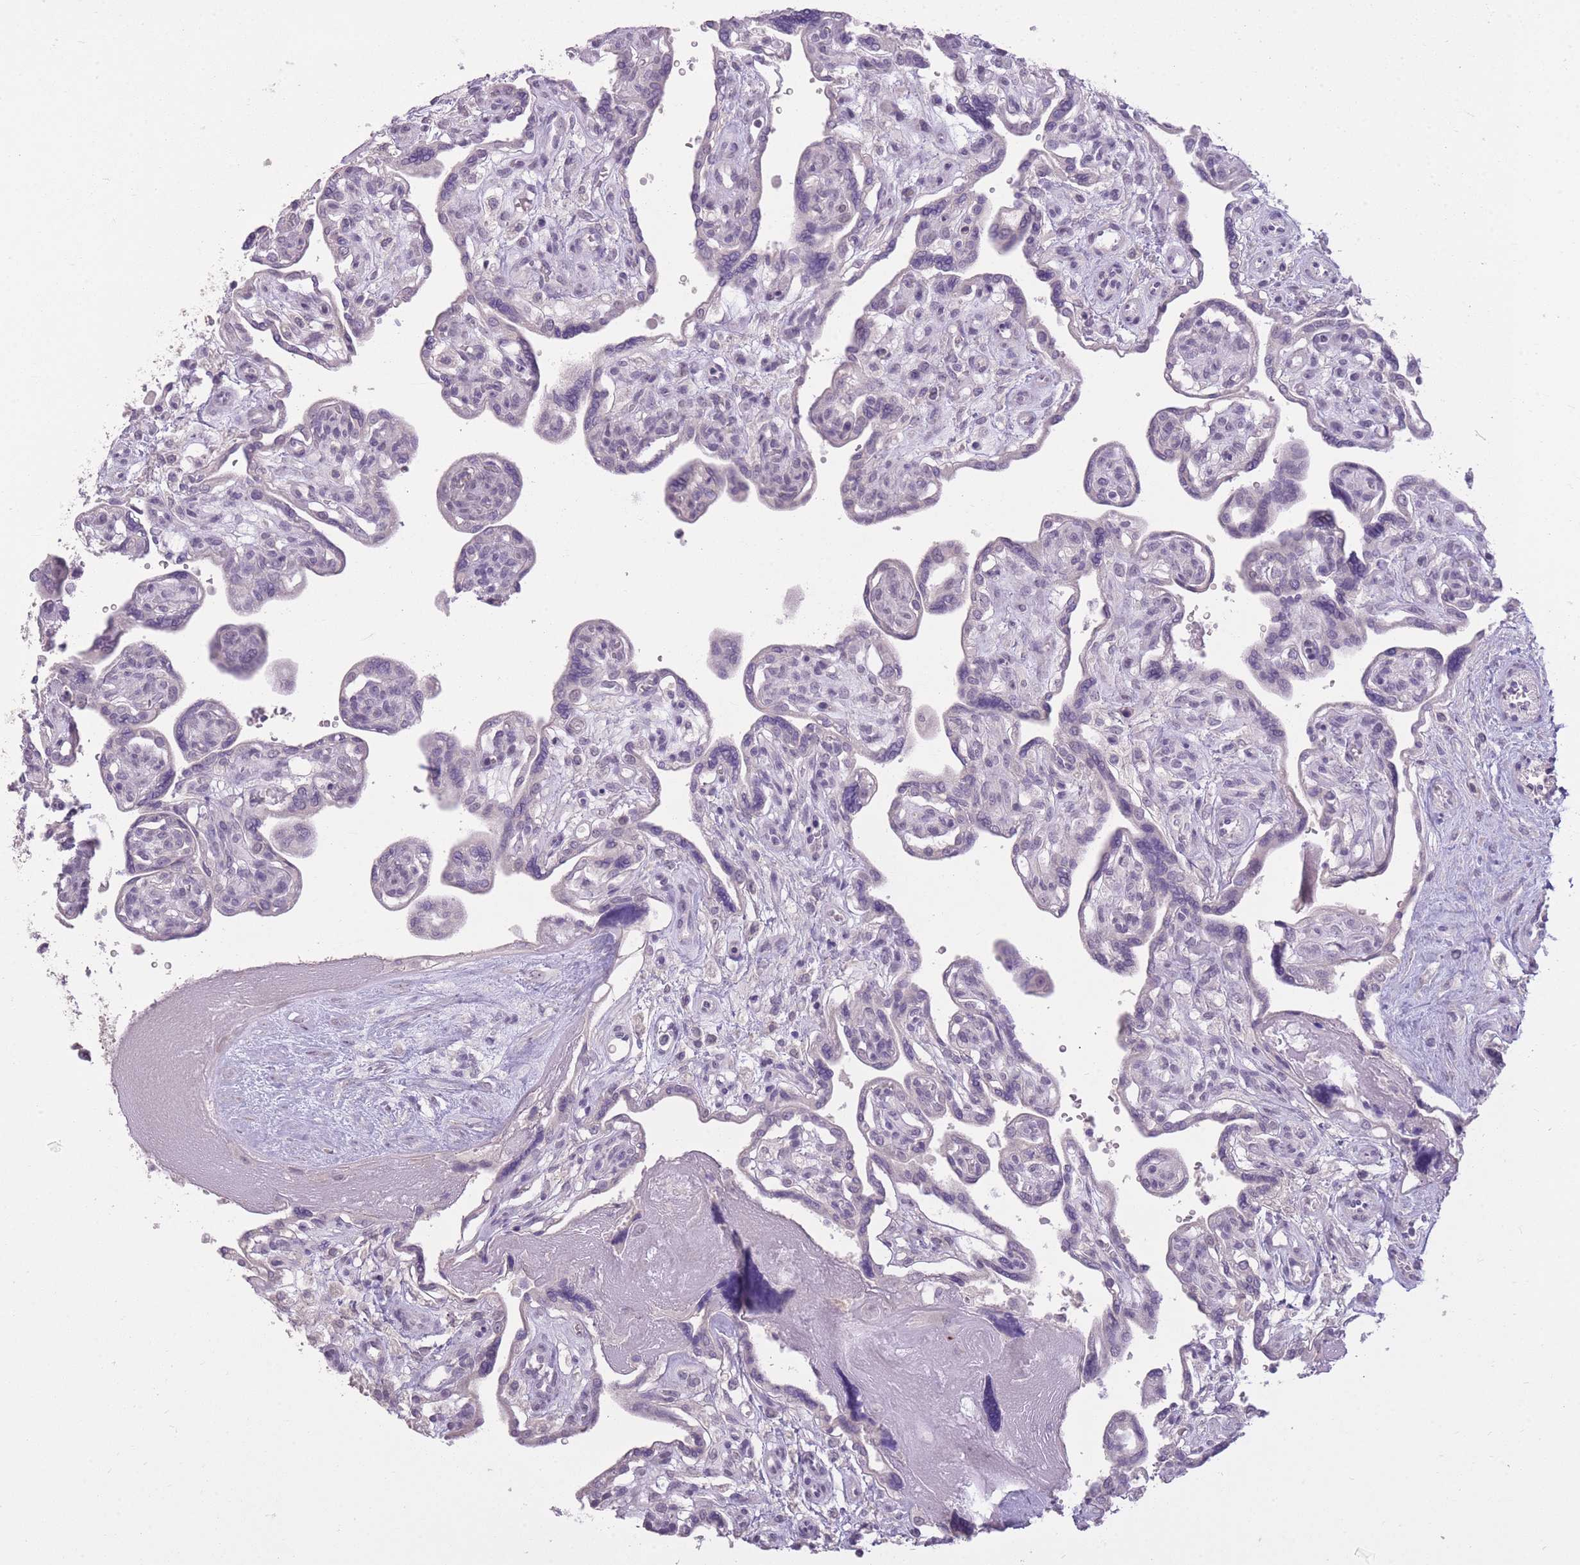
{"staining": {"intensity": "negative", "quantity": "none", "location": "none"}, "tissue": "placenta", "cell_type": "Decidual cells", "image_type": "normal", "snomed": [{"axis": "morphology", "description": "Normal tissue, NOS"}, {"axis": "topography", "description": "Placenta"}], "caption": "This histopathology image is of benign placenta stained with immunohistochemistry (IHC) to label a protein in brown with the nuclei are counter-stained blue. There is no positivity in decidual cells.", "gene": "ZBTB24", "patient": {"sex": "female", "age": 39}}